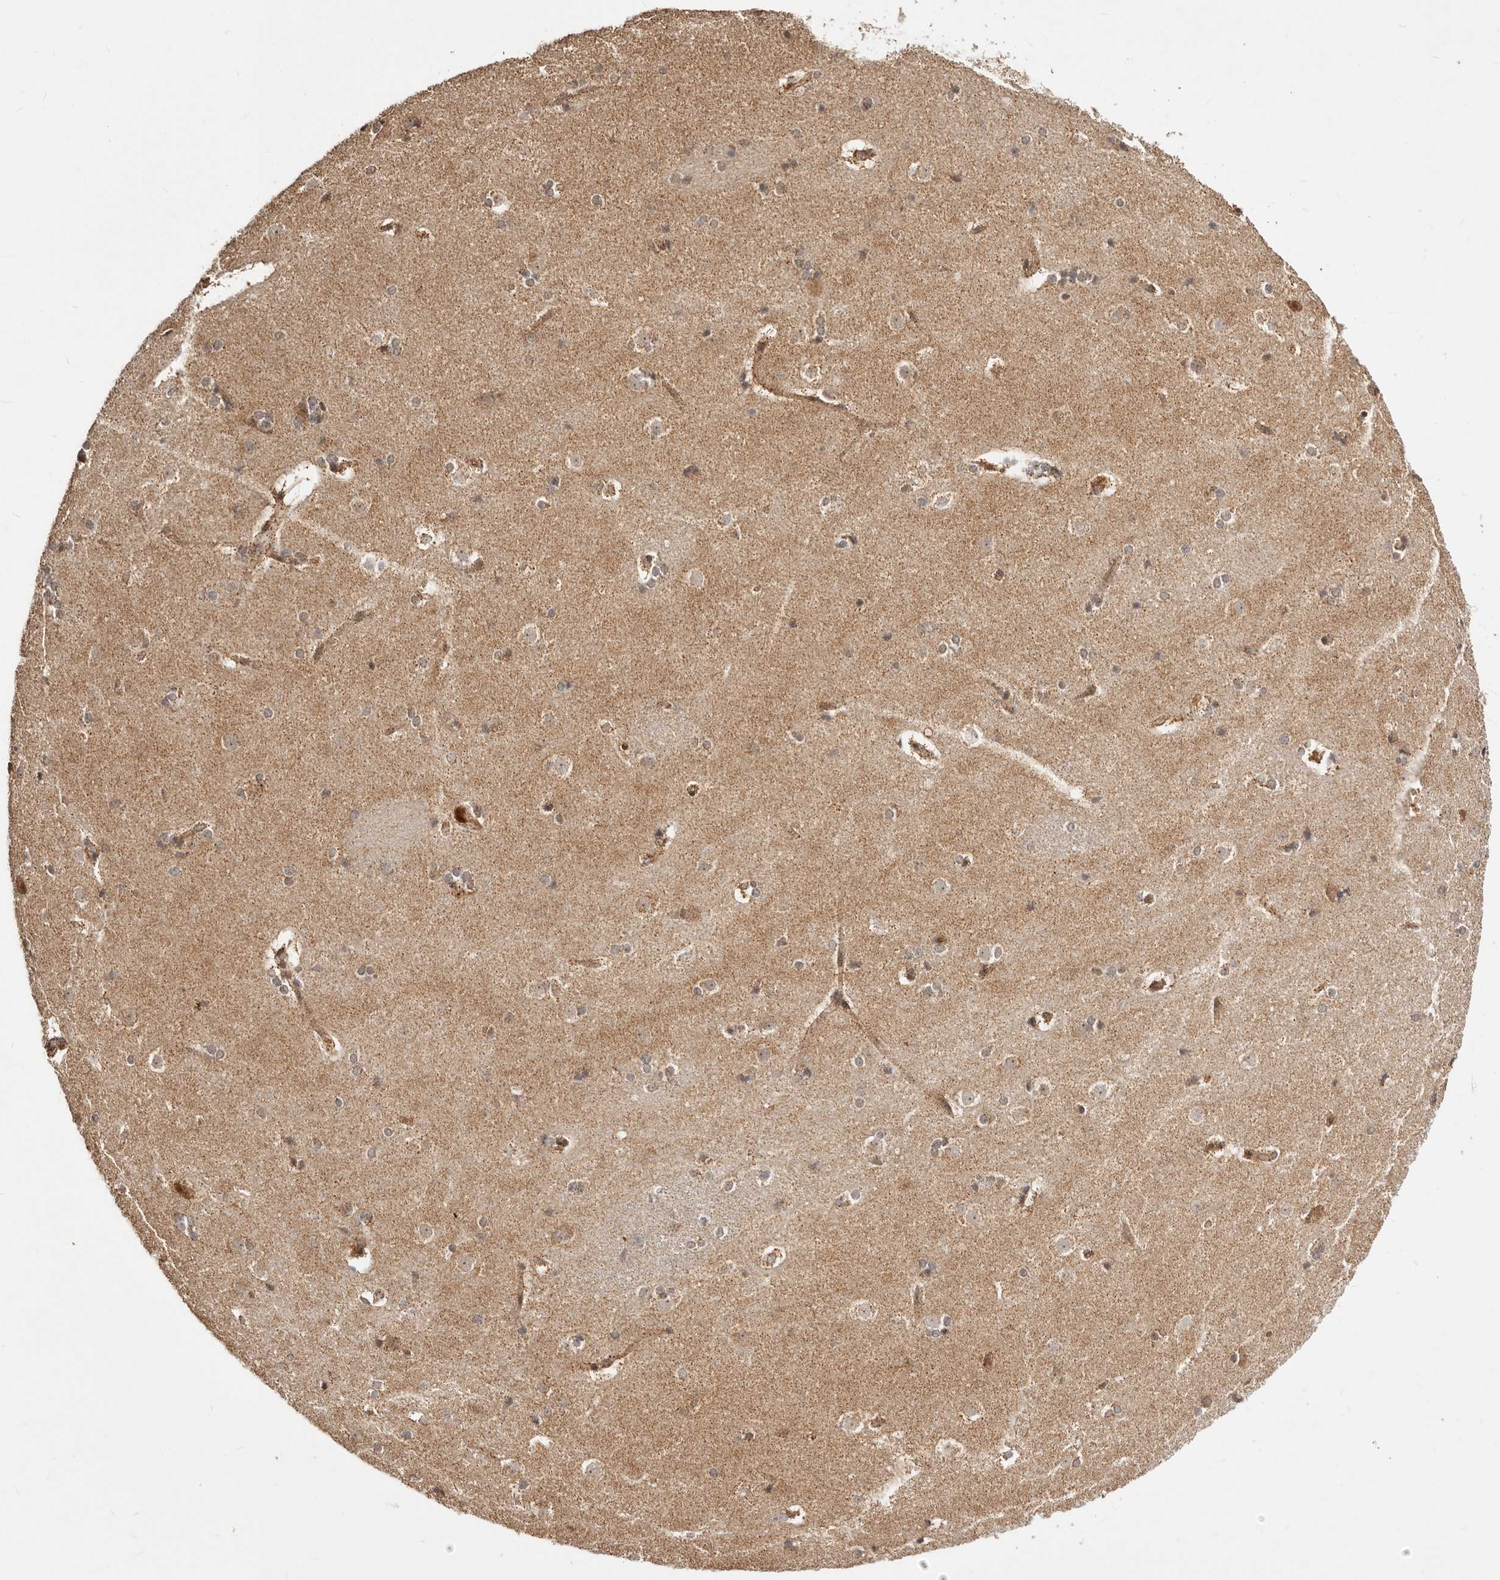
{"staining": {"intensity": "moderate", "quantity": "25%-75%", "location": "cytoplasmic/membranous"}, "tissue": "caudate", "cell_type": "Glial cells", "image_type": "normal", "snomed": [{"axis": "morphology", "description": "Normal tissue, NOS"}, {"axis": "topography", "description": "Lateral ventricle wall"}], "caption": "The histopathology image demonstrates a brown stain indicating the presence of a protein in the cytoplasmic/membranous of glial cells in caudate.", "gene": "SEC14L1", "patient": {"sex": "female", "age": 19}}